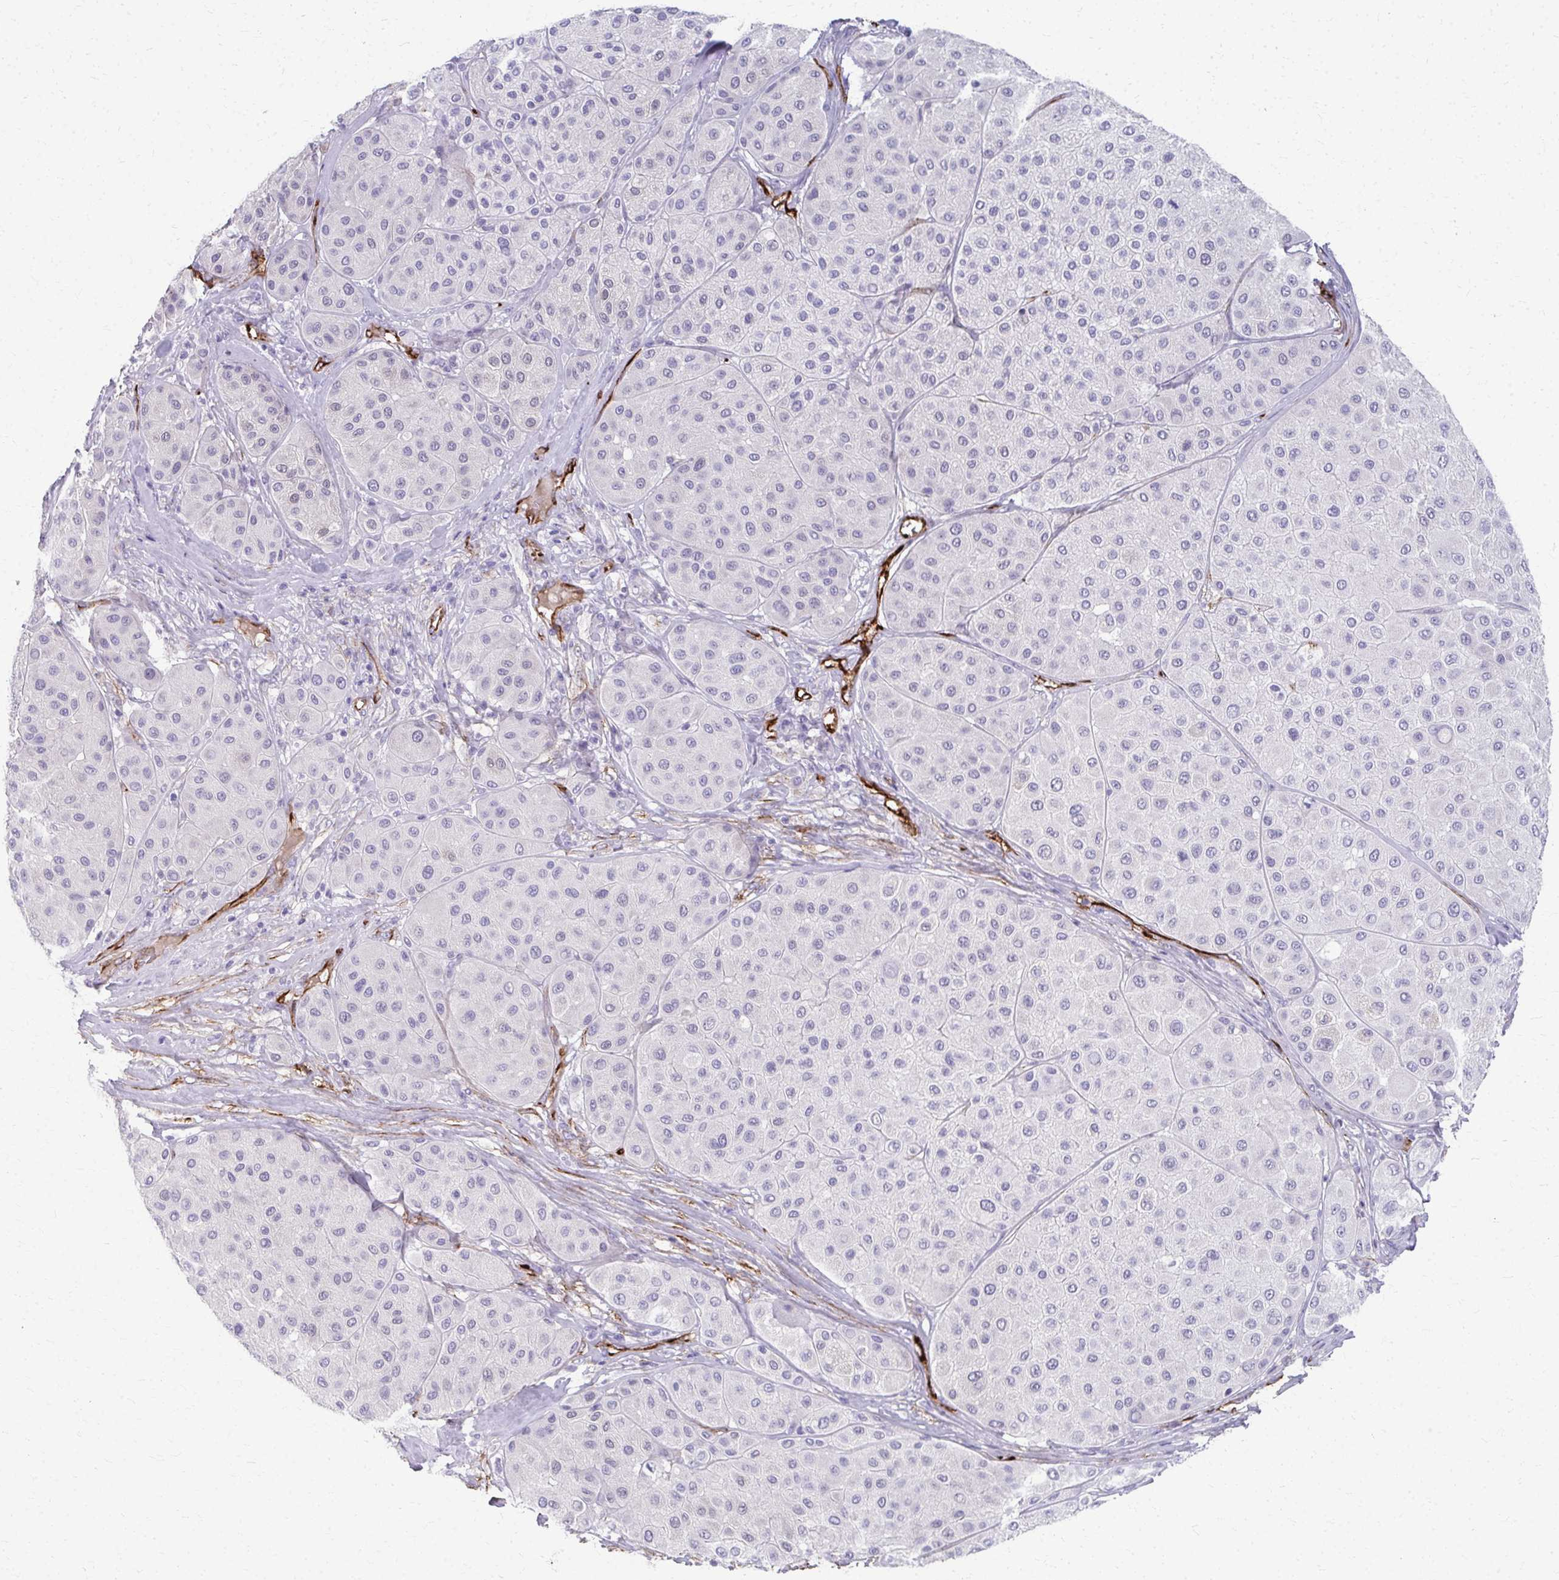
{"staining": {"intensity": "negative", "quantity": "none", "location": "none"}, "tissue": "melanoma", "cell_type": "Tumor cells", "image_type": "cancer", "snomed": [{"axis": "morphology", "description": "Malignant melanoma, Metastatic site"}, {"axis": "topography", "description": "Smooth muscle"}], "caption": "Melanoma was stained to show a protein in brown. There is no significant positivity in tumor cells.", "gene": "ADIPOQ", "patient": {"sex": "male", "age": 41}}